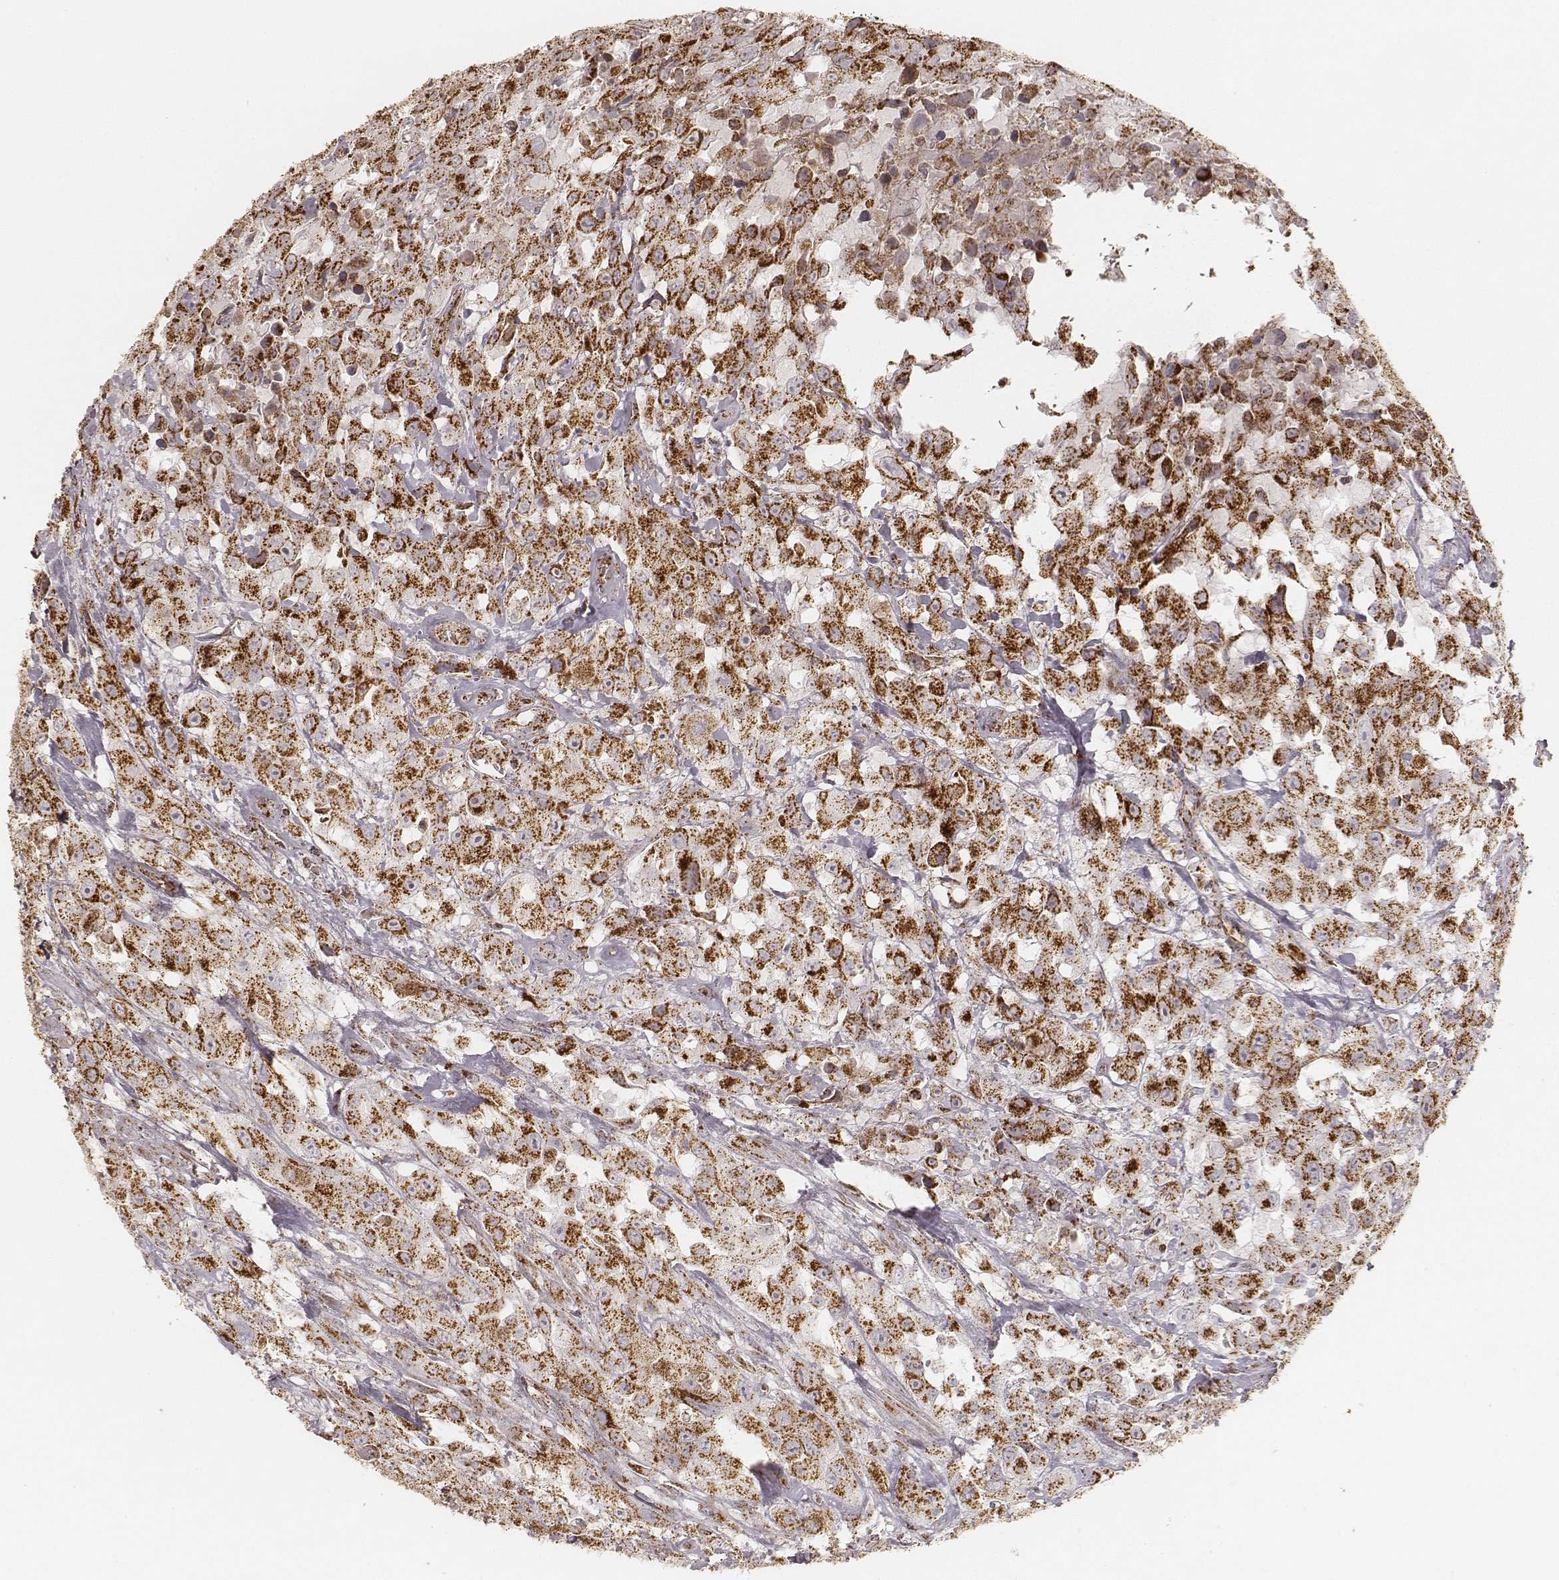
{"staining": {"intensity": "strong", "quantity": ">75%", "location": "cytoplasmic/membranous"}, "tissue": "urothelial cancer", "cell_type": "Tumor cells", "image_type": "cancer", "snomed": [{"axis": "morphology", "description": "Urothelial carcinoma, High grade"}, {"axis": "topography", "description": "Urinary bladder"}], "caption": "Urothelial cancer tissue reveals strong cytoplasmic/membranous staining in about >75% of tumor cells, visualized by immunohistochemistry.", "gene": "CS", "patient": {"sex": "male", "age": 79}}